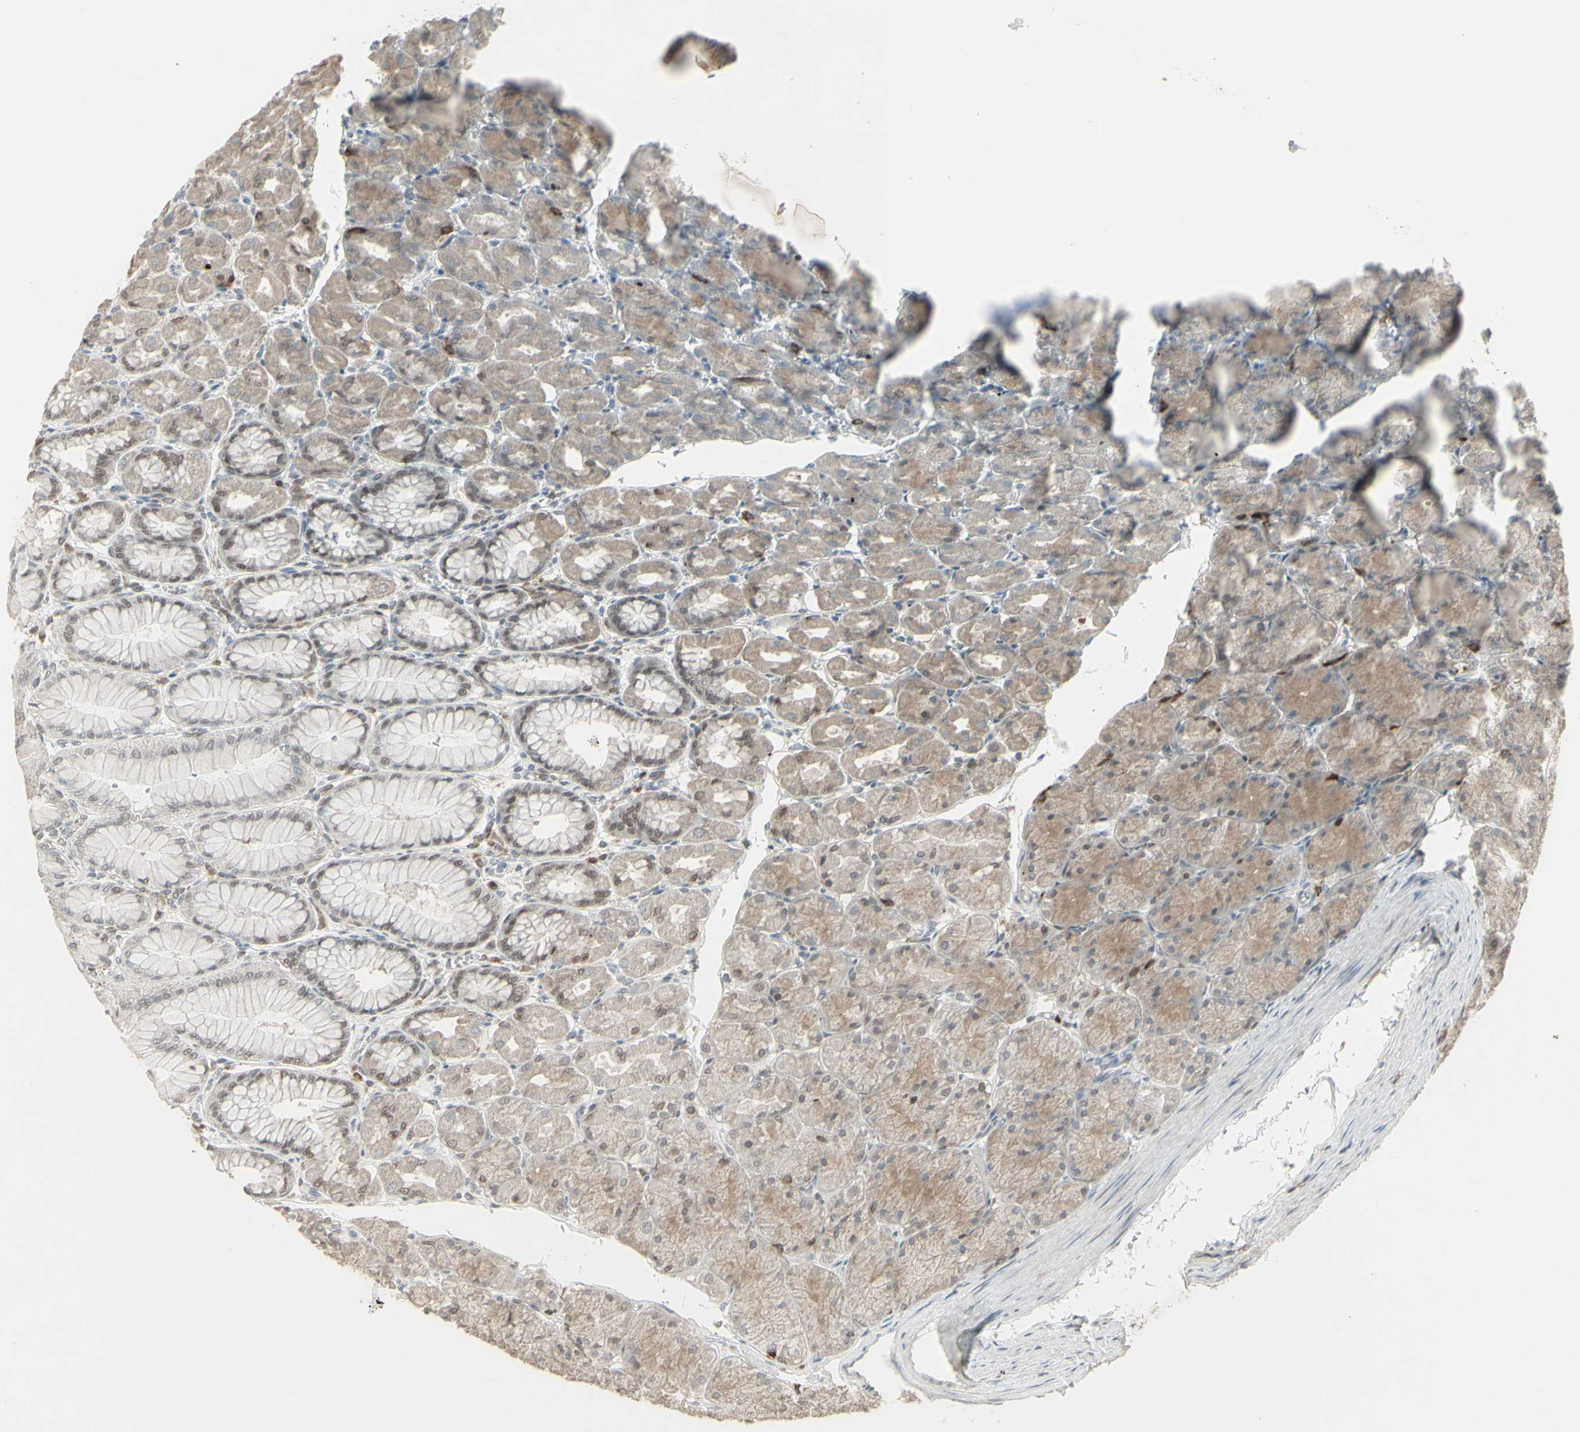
{"staining": {"intensity": "moderate", "quantity": "25%-75%", "location": "cytoplasmic/membranous,nuclear"}, "tissue": "stomach", "cell_type": "Glandular cells", "image_type": "normal", "snomed": [{"axis": "morphology", "description": "Normal tissue, NOS"}, {"axis": "topography", "description": "Stomach, upper"}], "caption": "Immunohistochemical staining of normal stomach demonstrates 25%-75% levels of moderate cytoplasmic/membranous,nuclear protein expression in approximately 25%-75% of glandular cells. (brown staining indicates protein expression, while blue staining denotes nuclei).", "gene": "SAMSN1", "patient": {"sex": "female", "age": 56}}